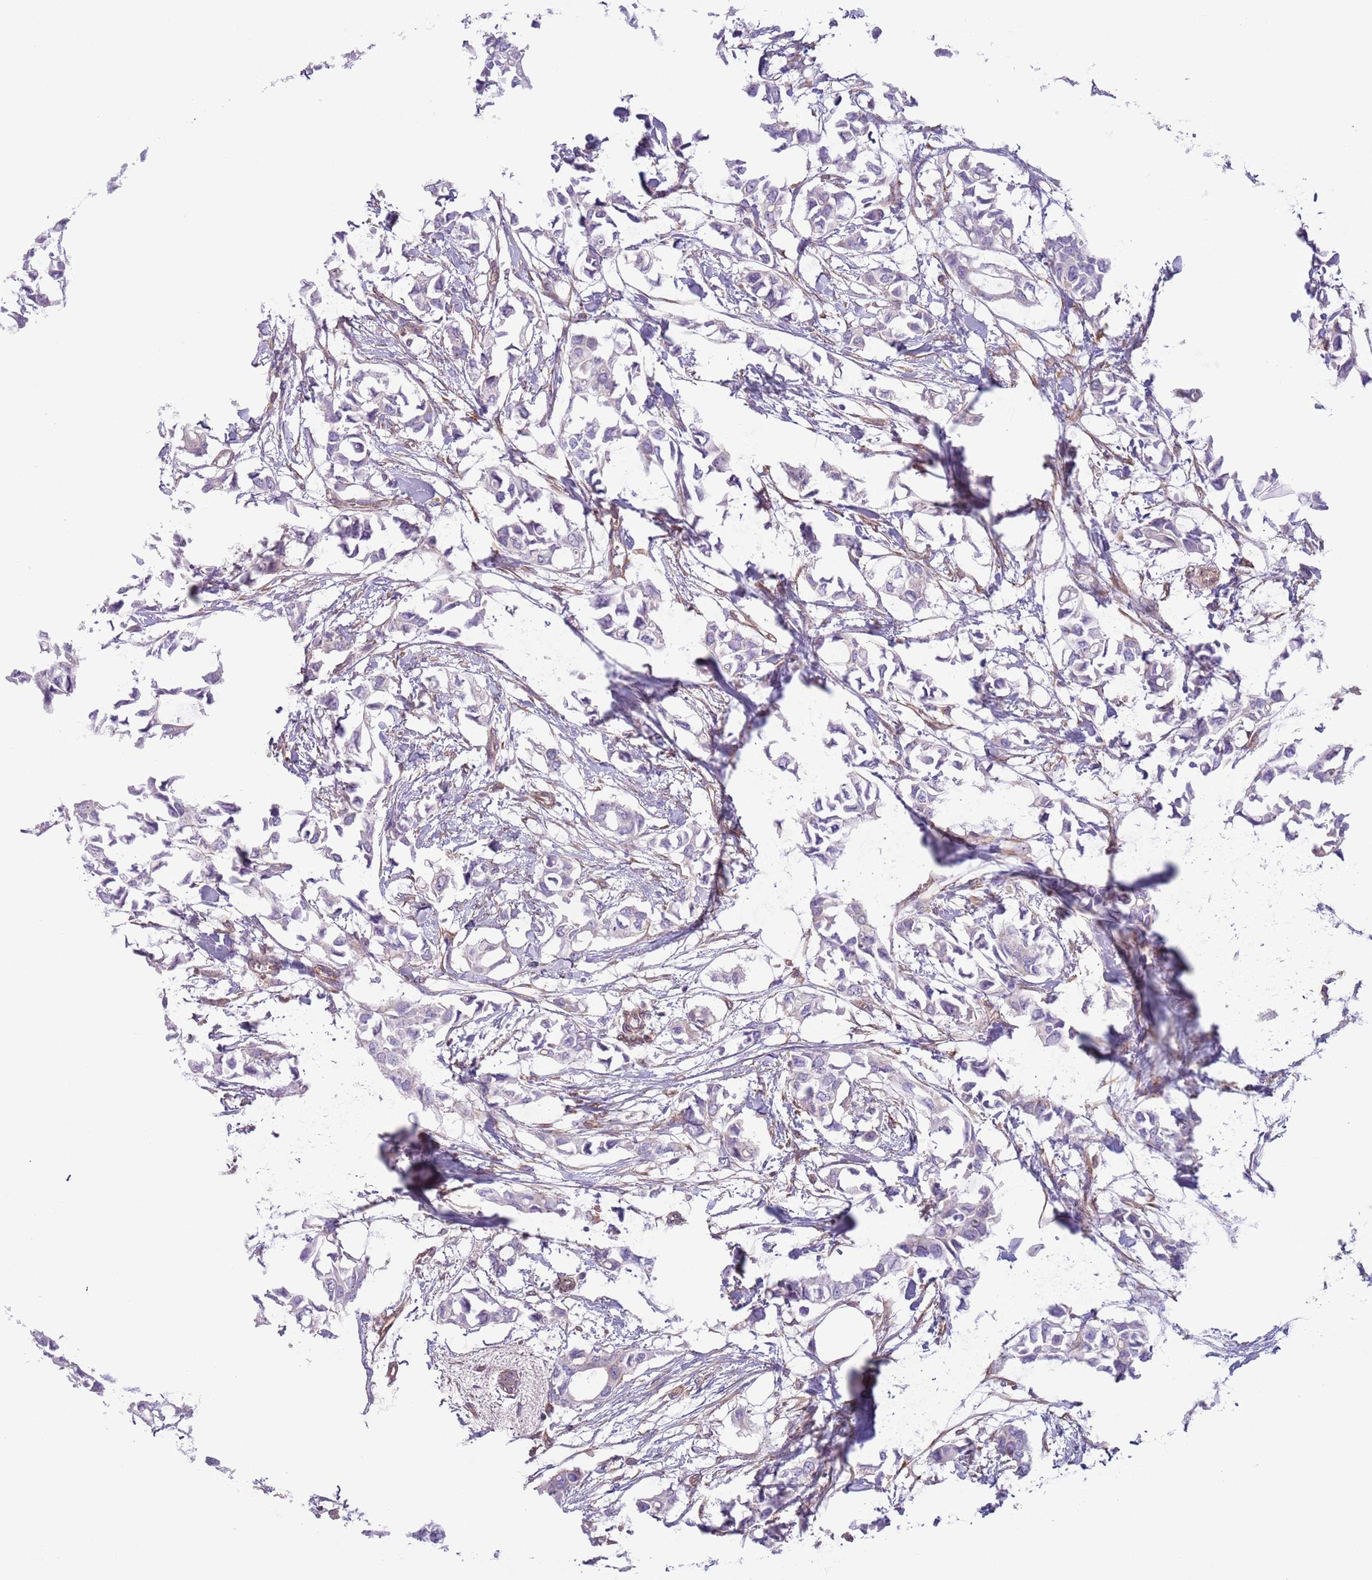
{"staining": {"intensity": "negative", "quantity": "none", "location": "none"}, "tissue": "breast cancer", "cell_type": "Tumor cells", "image_type": "cancer", "snomed": [{"axis": "morphology", "description": "Duct carcinoma"}, {"axis": "topography", "description": "Breast"}], "caption": "The immunohistochemistry (IHC) image has no significant positivity in tumor cells of breast cancer tissue.", "gene": "RBP3", "patient": {"sex": "female", "age": 41}}